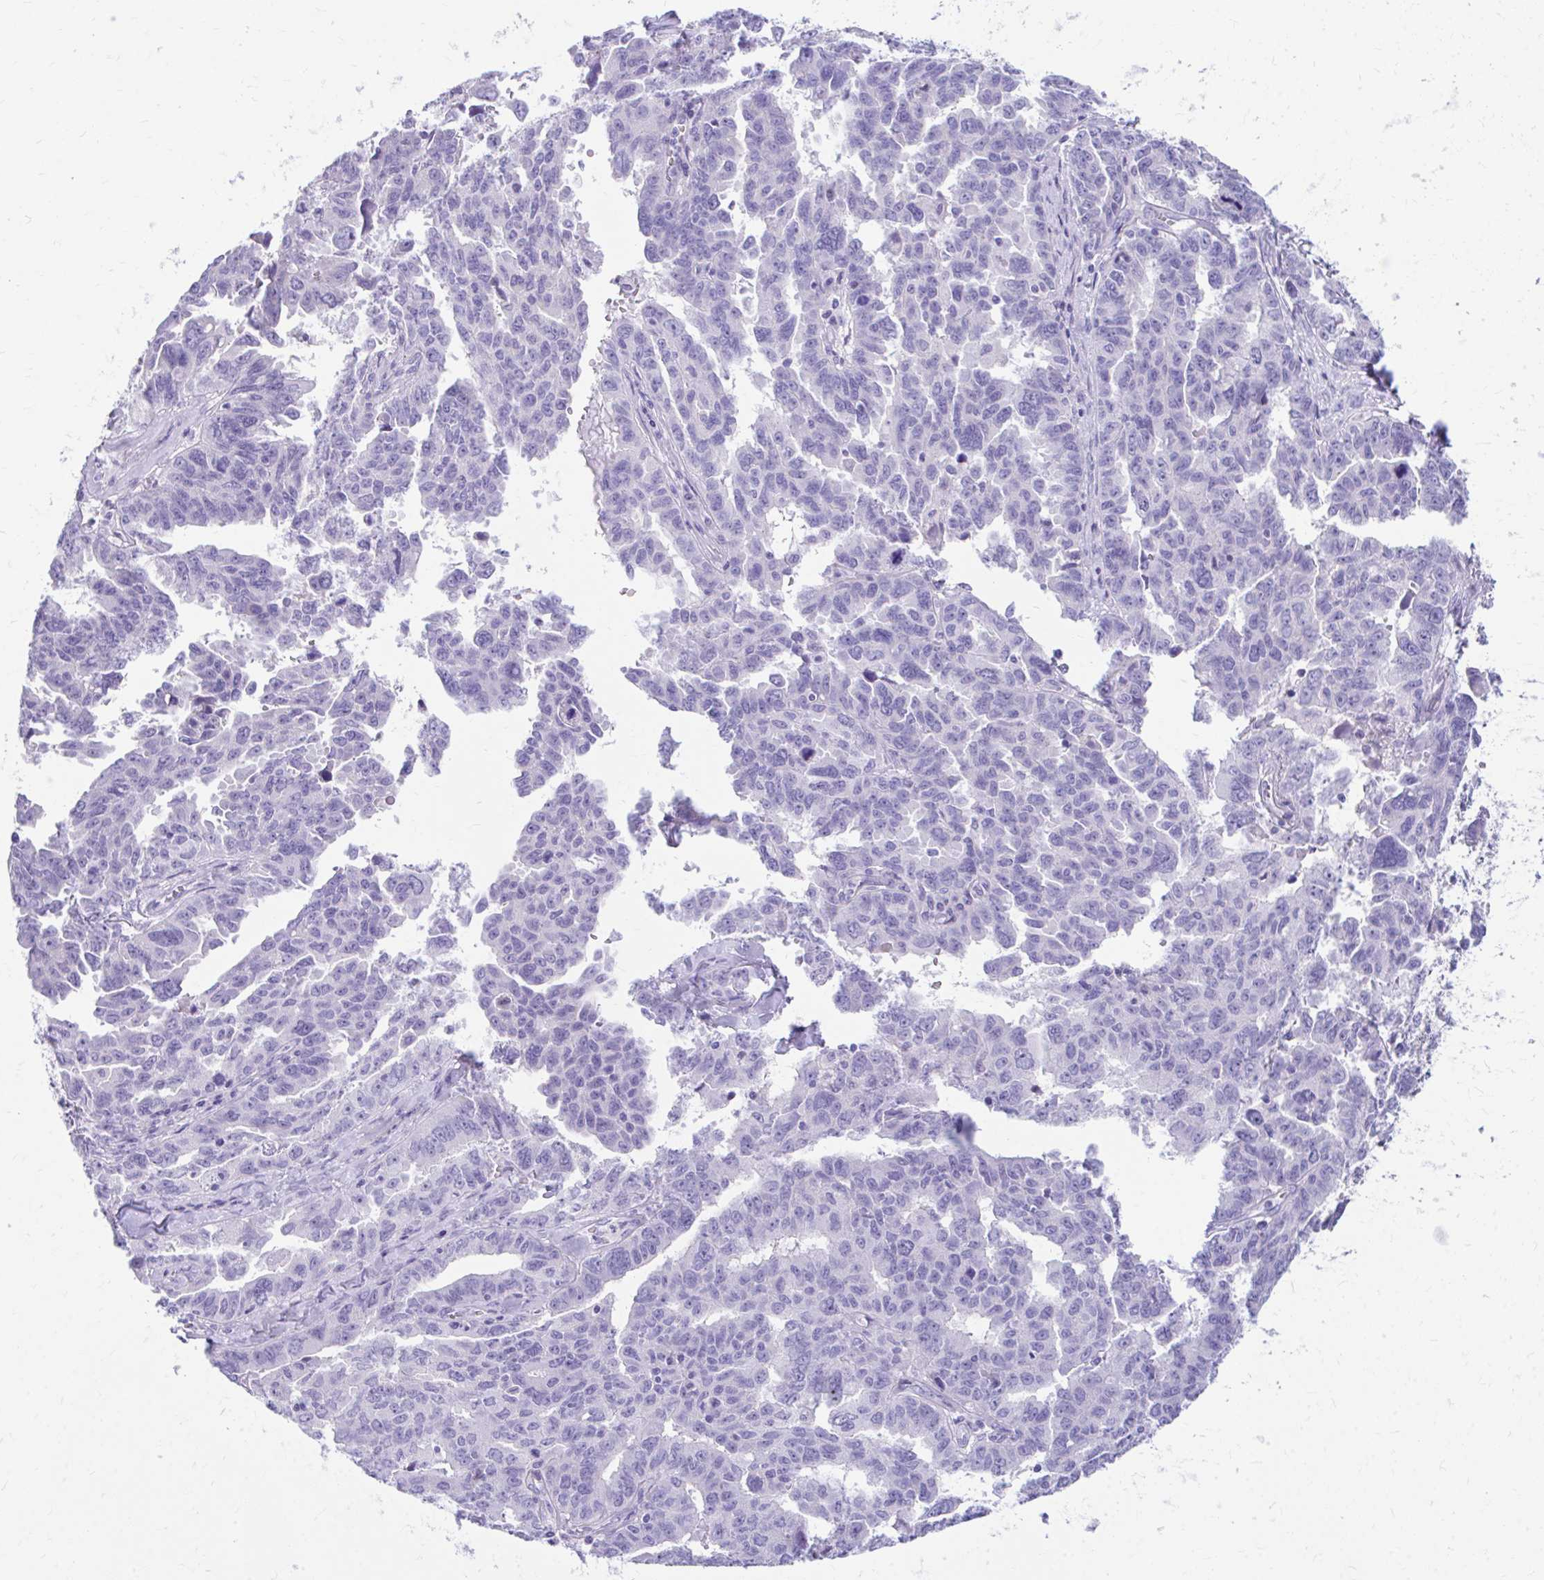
{"staining": {"intensity": "negative", "quantity": "none", "location": "none"}, "tissue": "ovarian cancer", "cell_type": "Tumor cells", "image_type": "cancer", "snomed": [{"axis": "morphology", "description": "Adenocarcinoma, NOS"}, {"axis": "morphology", "description": "Carcinoma, endometroid"}, {"axis": "topography", "description": "Ovary"}], "caption": "An image of endometroid carcinoma (ovarian) stained for a protein displays no brown staining in tumor cells.", "gene": "KRIT1", "patient": {"sex": "female", "age": 72}}